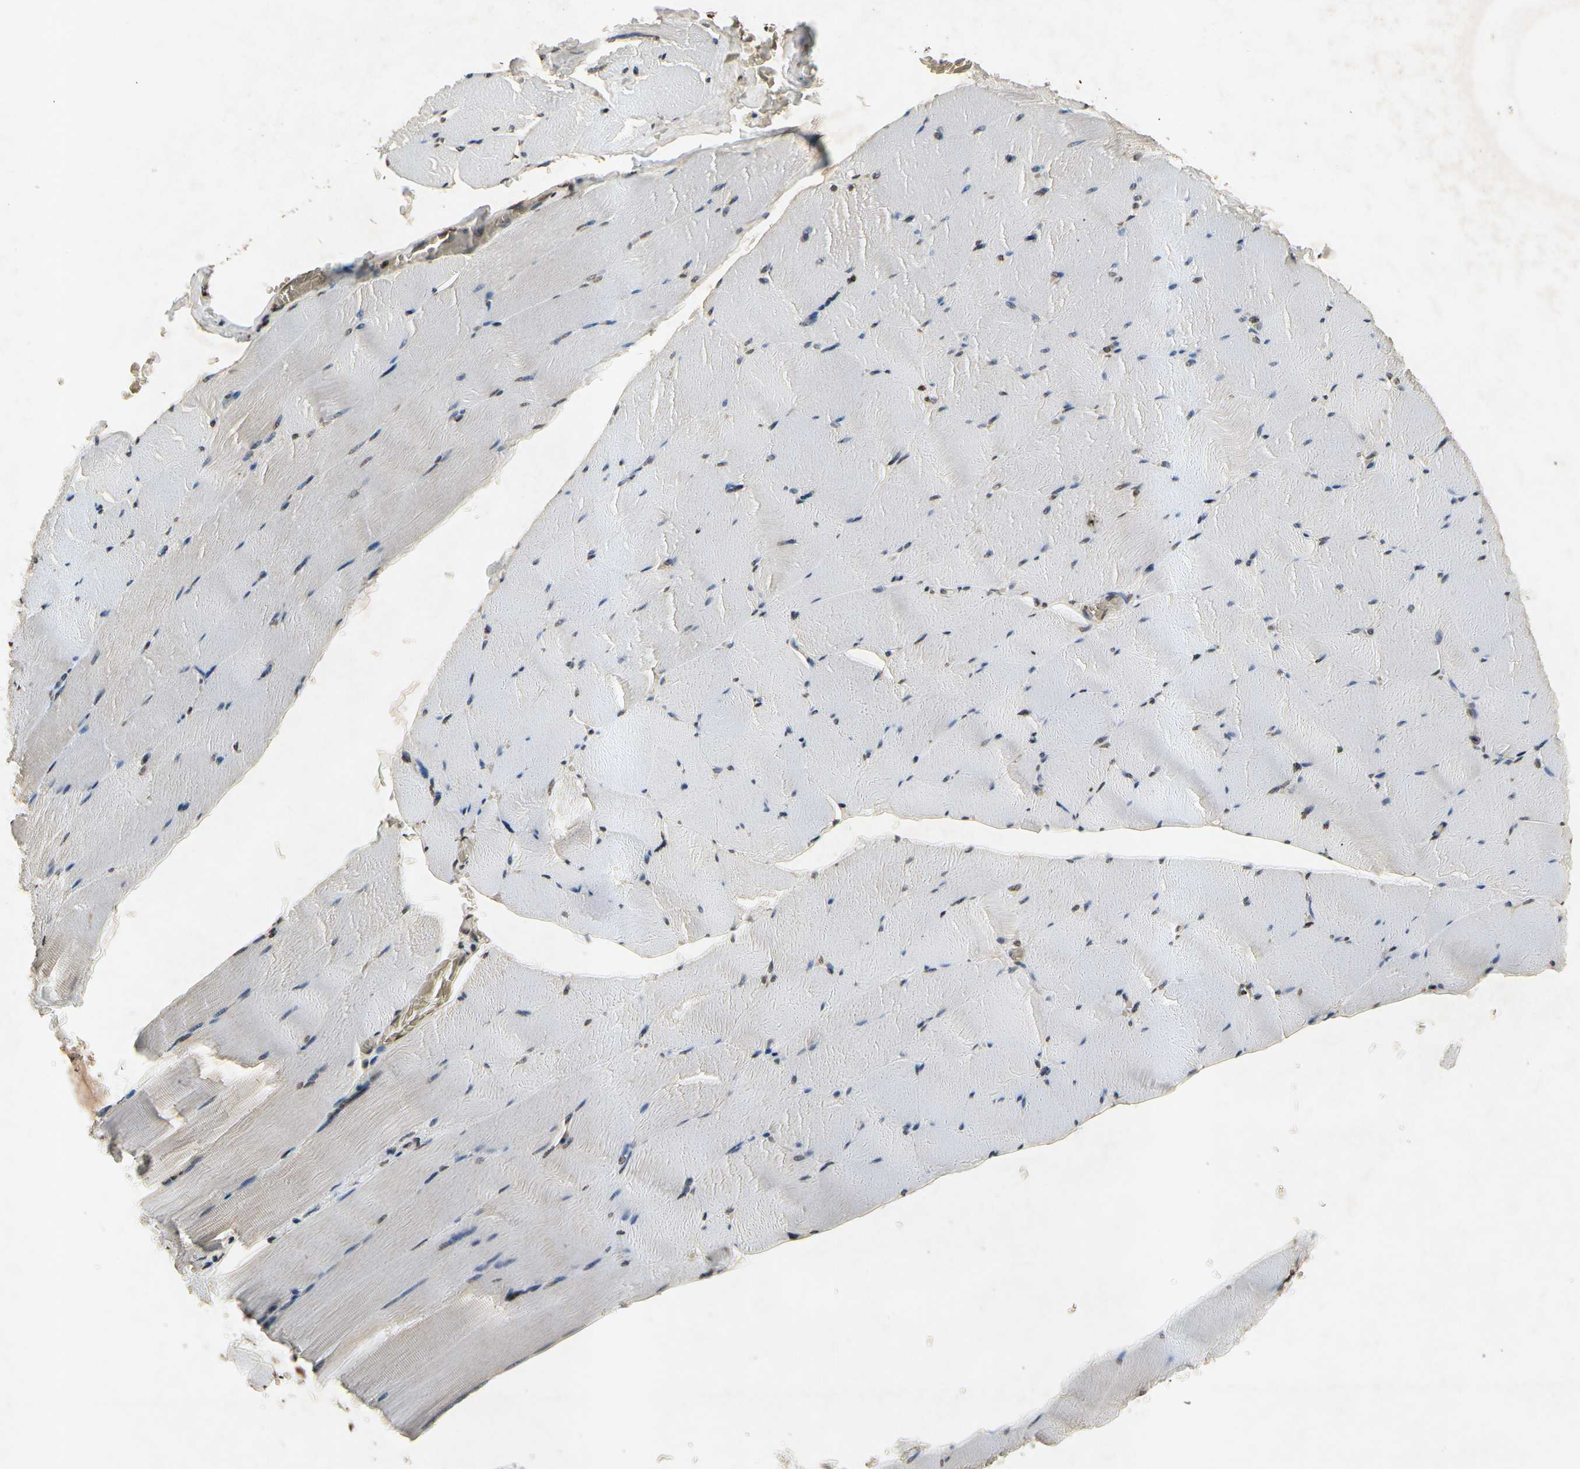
{"staining": {"intensity": "weak", "quantity": "25%-75%", "location": "cytoplasmic/membranous"}, "tissue": "skeletal muscle", "cell_type": "Myocytes", "image_type": "normal", "snomed": [{"axis": "morphology", "description": "Normal tissue, NOS"}, {"axis": "topography", "description": "Skeletal muscle"}], "caption": "Immunohistochemical staining of benign human skeletal muscle demonstrates weak cytoplasmic/membranous protein staining in approximately 25%-75% of myocytes. The staining is performed using DAB brown chromogen to label protein expression. The nuclei are counter-stained blue using hematoxylin.", "gene": "HOXB3", "patient": {"sex": "male", "age": 62}}